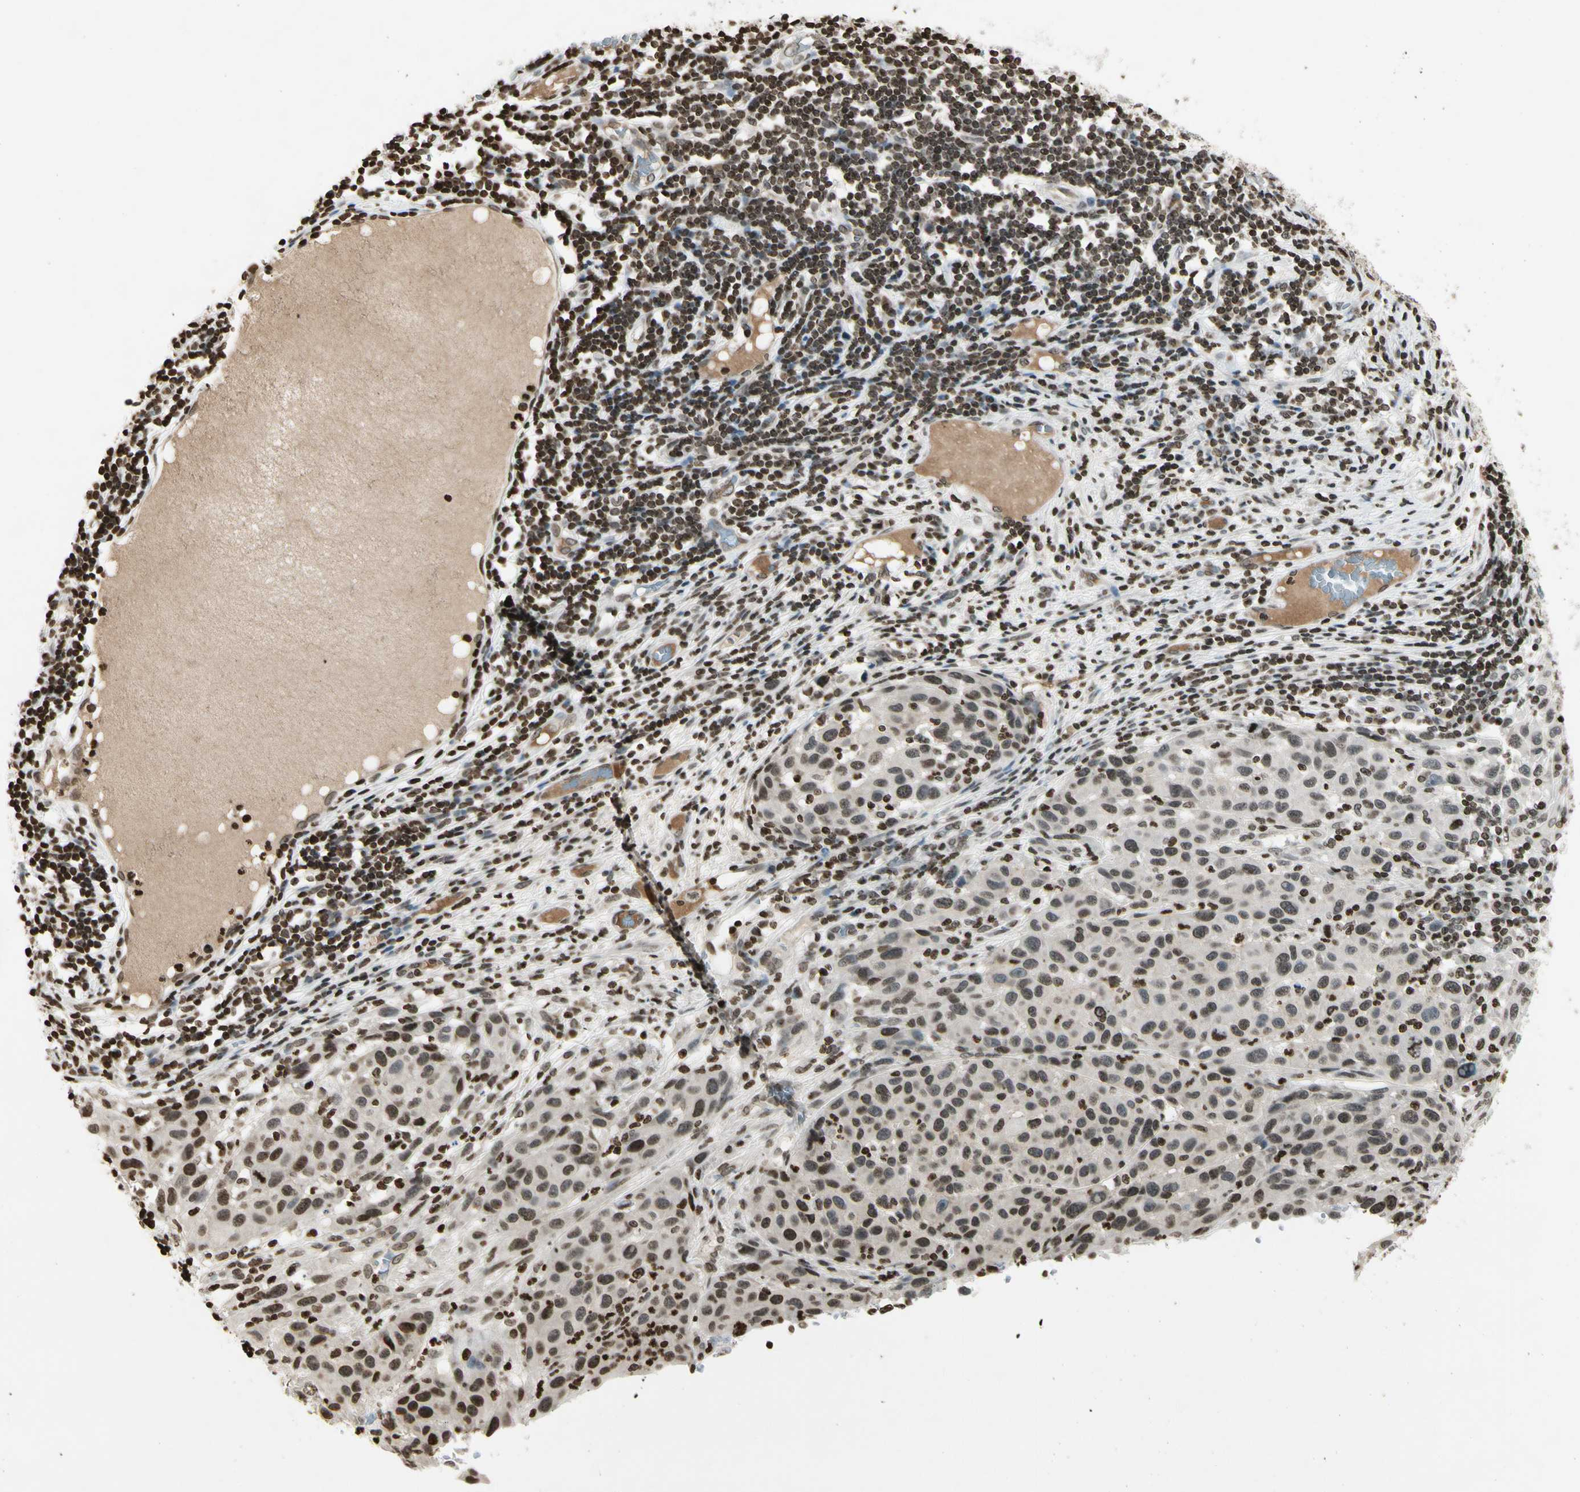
{"staining": {"intensity": "moderate", "quantity": "<25%", "location": "nuclear"}, "tissue": "melanoma", "cell_type": "Tumor cells", "image_type": "cancer", "snomed": [{"axis": "morphology", "description": "Malignant melanoma, Metastatic site"}, {"axis": "topography", "description": "Lymph node"}], "caption": "A low amount of moderate nuclear expression is present in approximately <25% of tumor cells in melanoma tissue. (DAB IHC, brown staining for protein, blue staining for nuclei).", "gene": "RORA", "patient": {"sex": "male", "age": 61}}